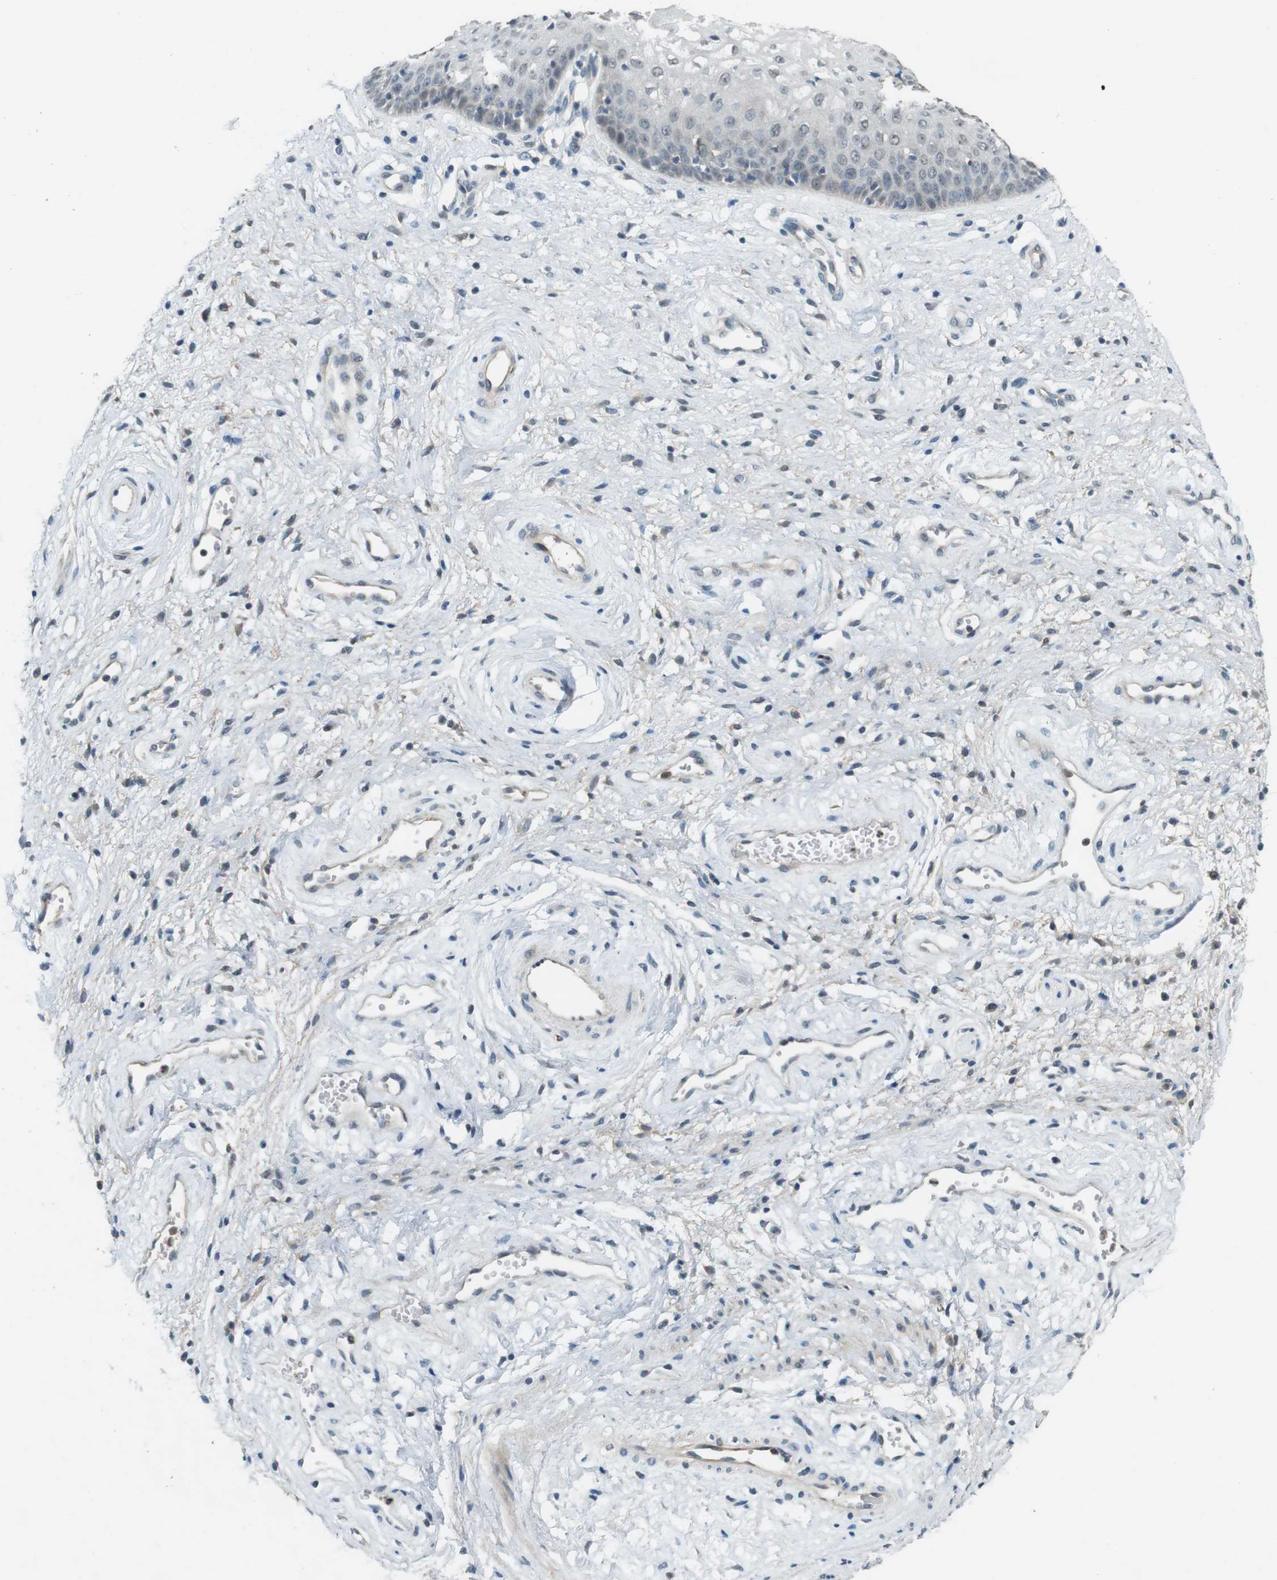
{"staining": {"intensity": "negative", "quantity": "none", "location": "none"}, "tissue": "vagina", "cell_type": "Squamous epithelial cells", "image_type": "normal", "snomed": [{"axis": "morphology", "description": "Normal tissue, NOS"}, {"axis": "topography", "description": "Vagina"}], "caption": "There is no significant staining in squamous epithelial cells of vagina. (Immunohistochemistry (ihc), brightfield microscopy, high magnification).", "gene": "CDK14", "patient": {"sex": "female", "age": 34}}